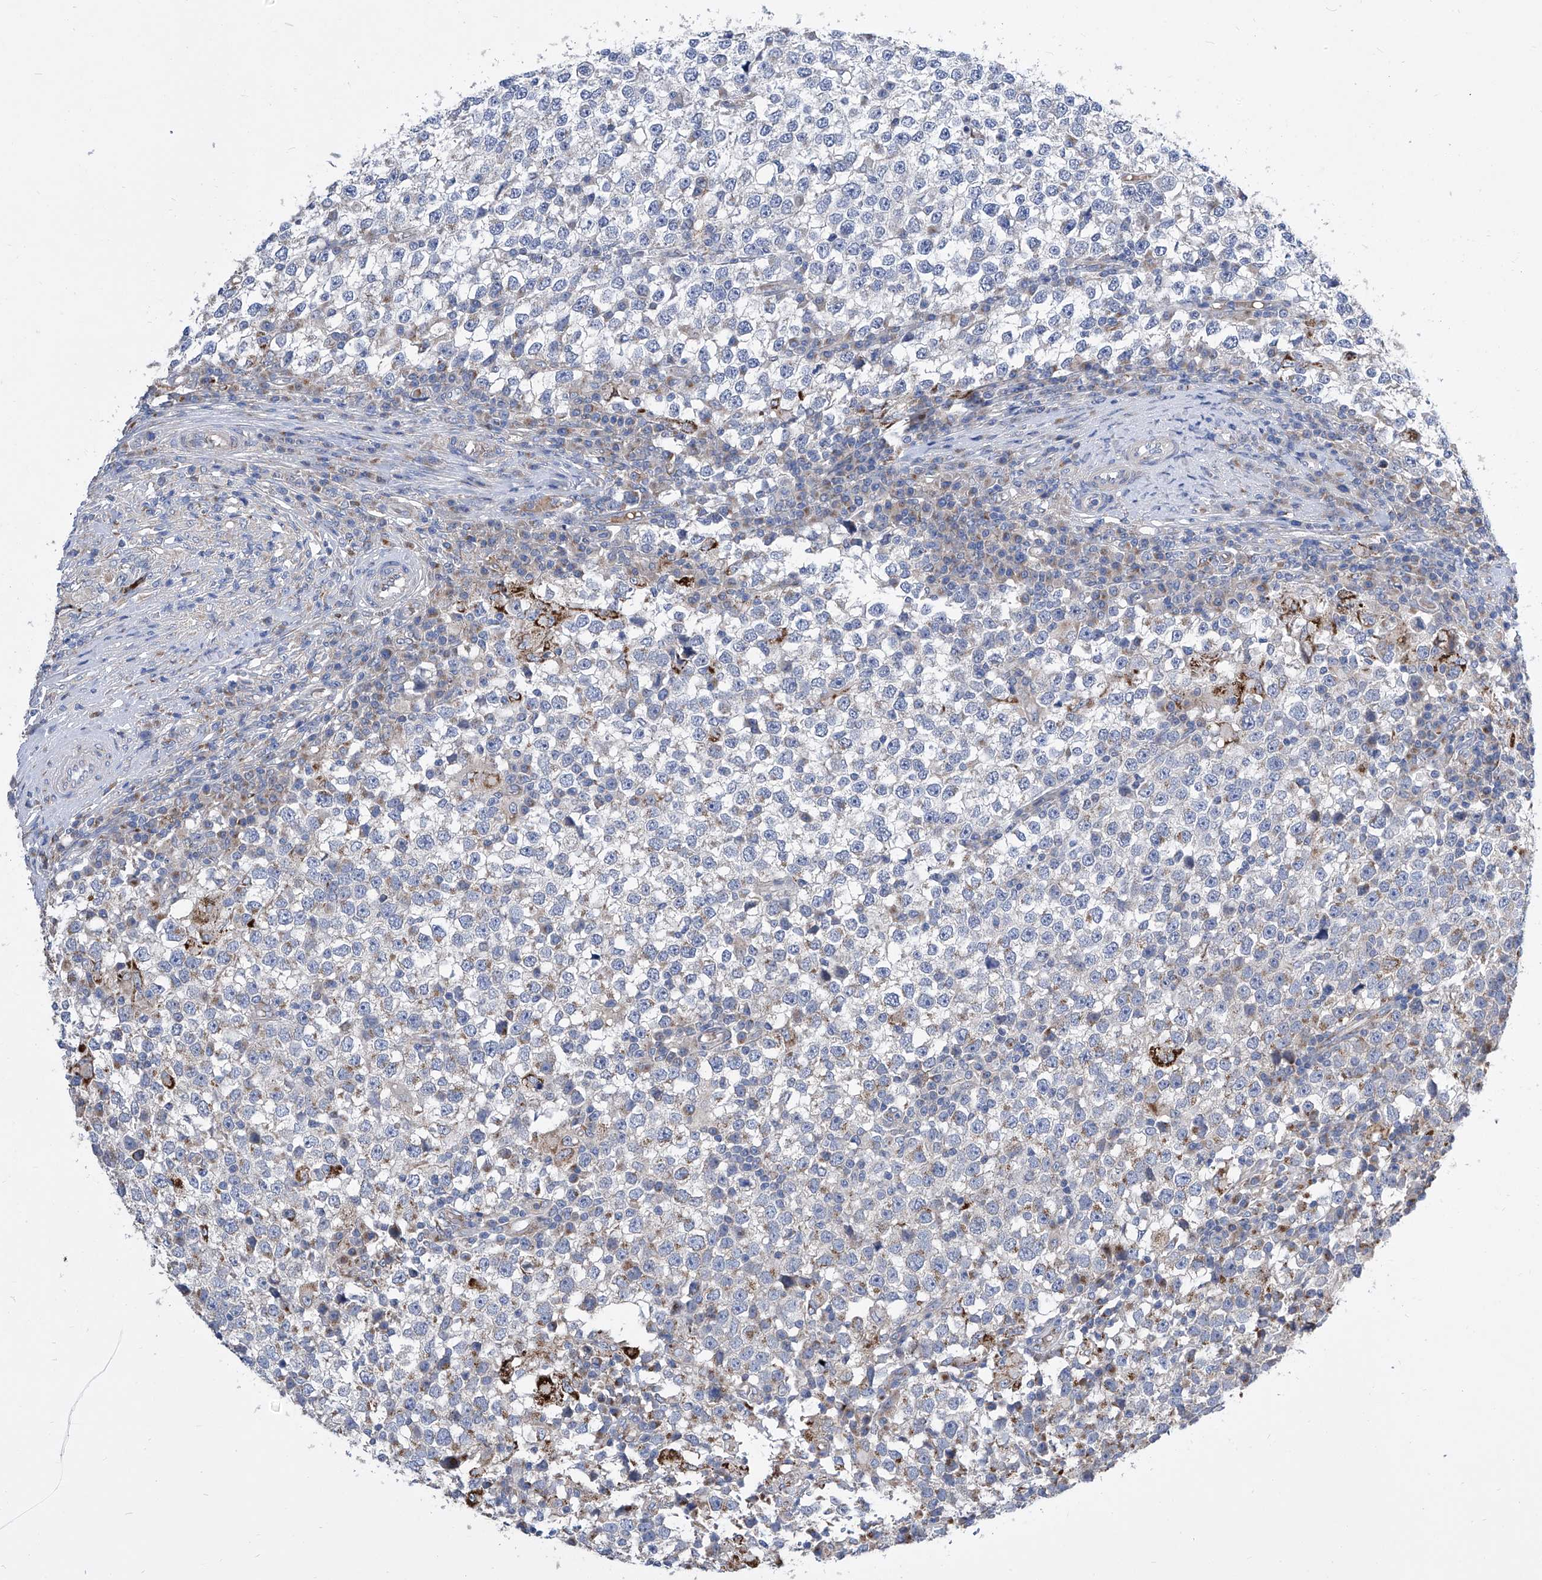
{"staining": {"intensity": "negative", "quantity": "none", "location": "none"}, "tissue": "testis cancer", "cell_type": "Tumor cells", "image_type": "cancer", "snomed": [{"axis": "morphology", "description": "Seminoma, NOS"}, {"axis": "topography", "description": "Testis"}], "caption": "High power microscopy photomicrograph of an immunohistochemistry (IHC) histopathology image of testis cancer, revealing no significant expression in tumor cells. (DAB (3,3'-diaminobenzidine) IHC, high magnification).", "gene": "TJAP1", "patient": {"sex": "male", "age": 65}}